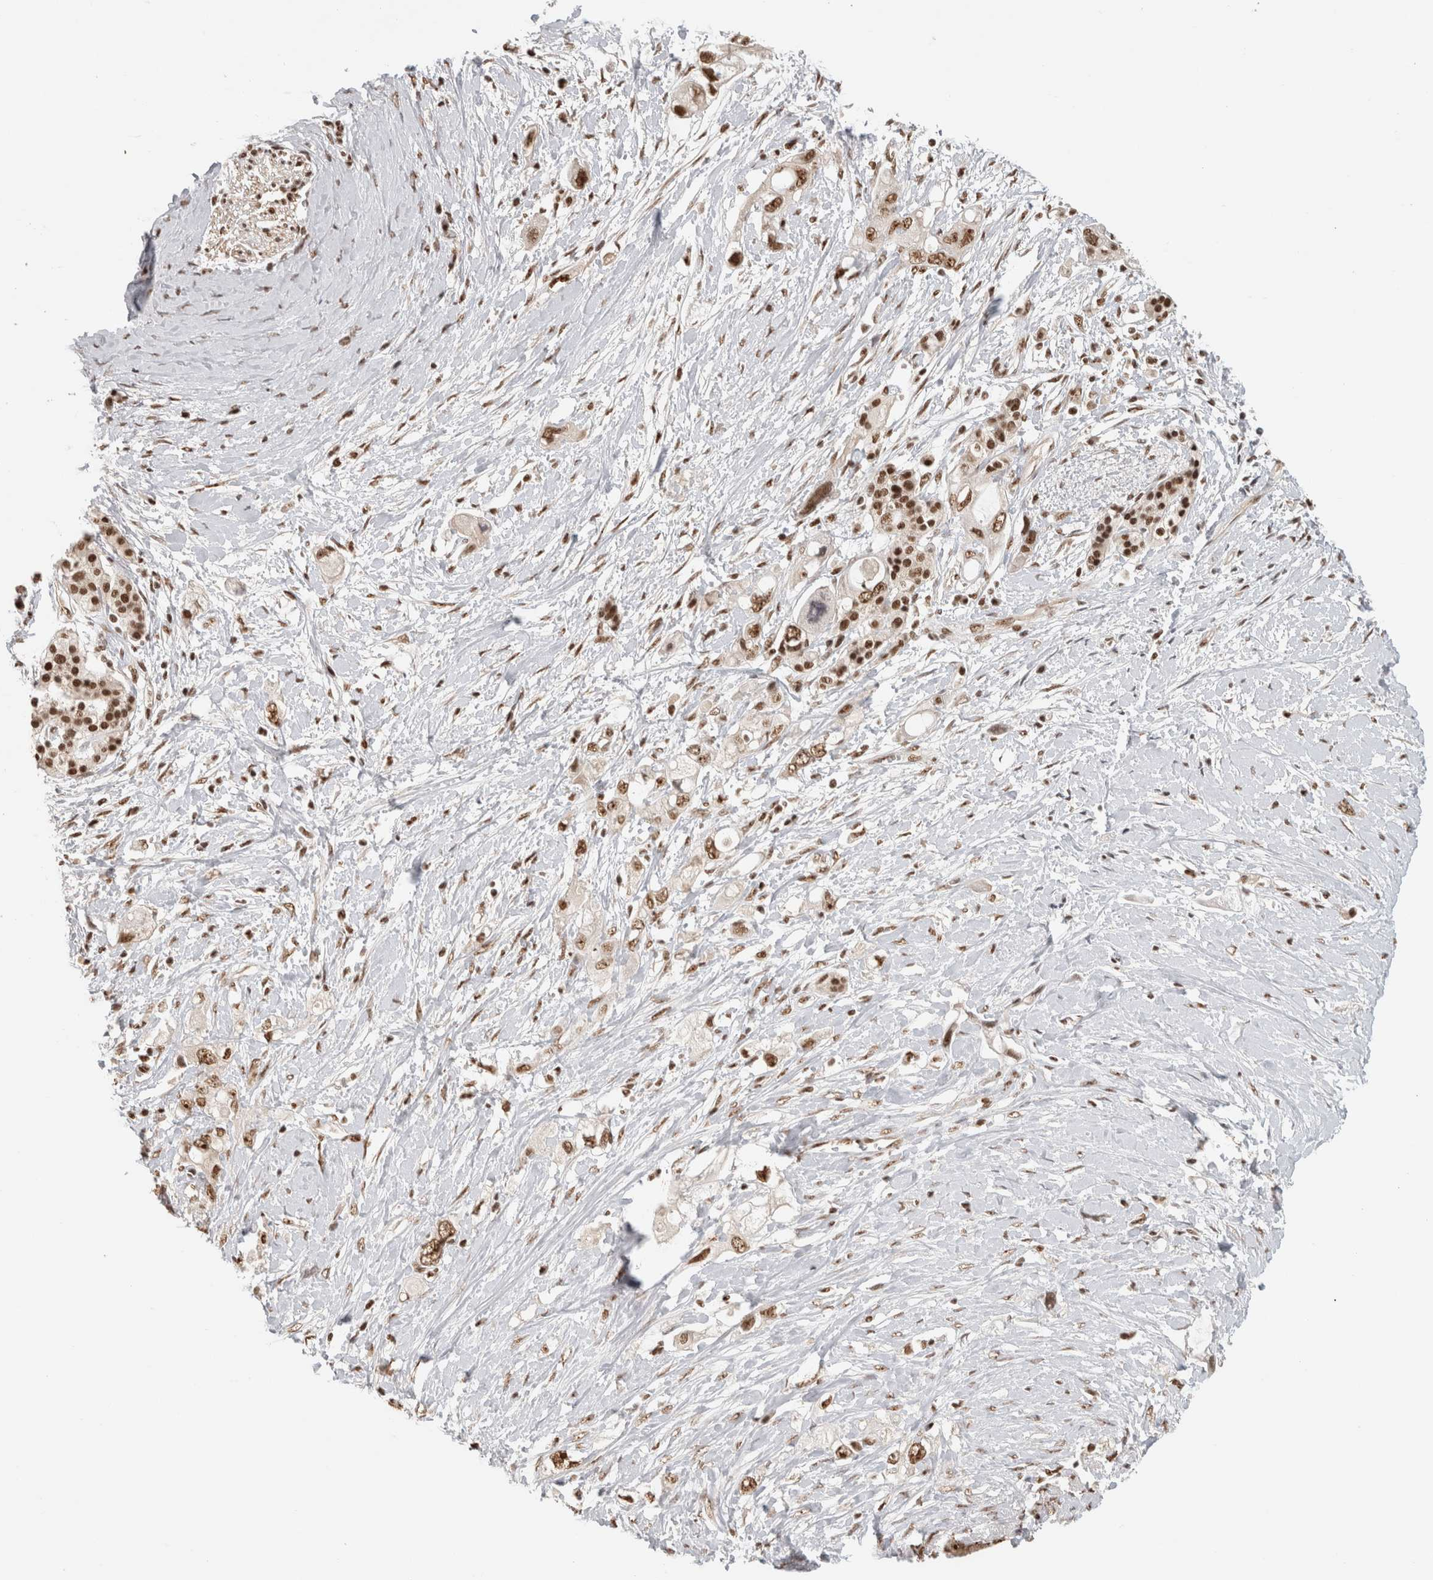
{"staining": {"intensity": "moderate", "quantity": ">75%", "location": "nuclear"}, "tissue": "pancreatic cancer", "cell_type": "Tumor cells", "image_type": "cancer", "snomed": [{"axis": "morphology", "description": "Adenocarcinoma, NOS"}, {"axis": "topography", "description": "Pancreas"}], "caption": "Moderate nuclear protein positivity is appreciated in about >75% of tumor cells in pancreatic cancer.", "gene": "EBNA1BP2", "patient": {"sex": "female", "age": 56}}